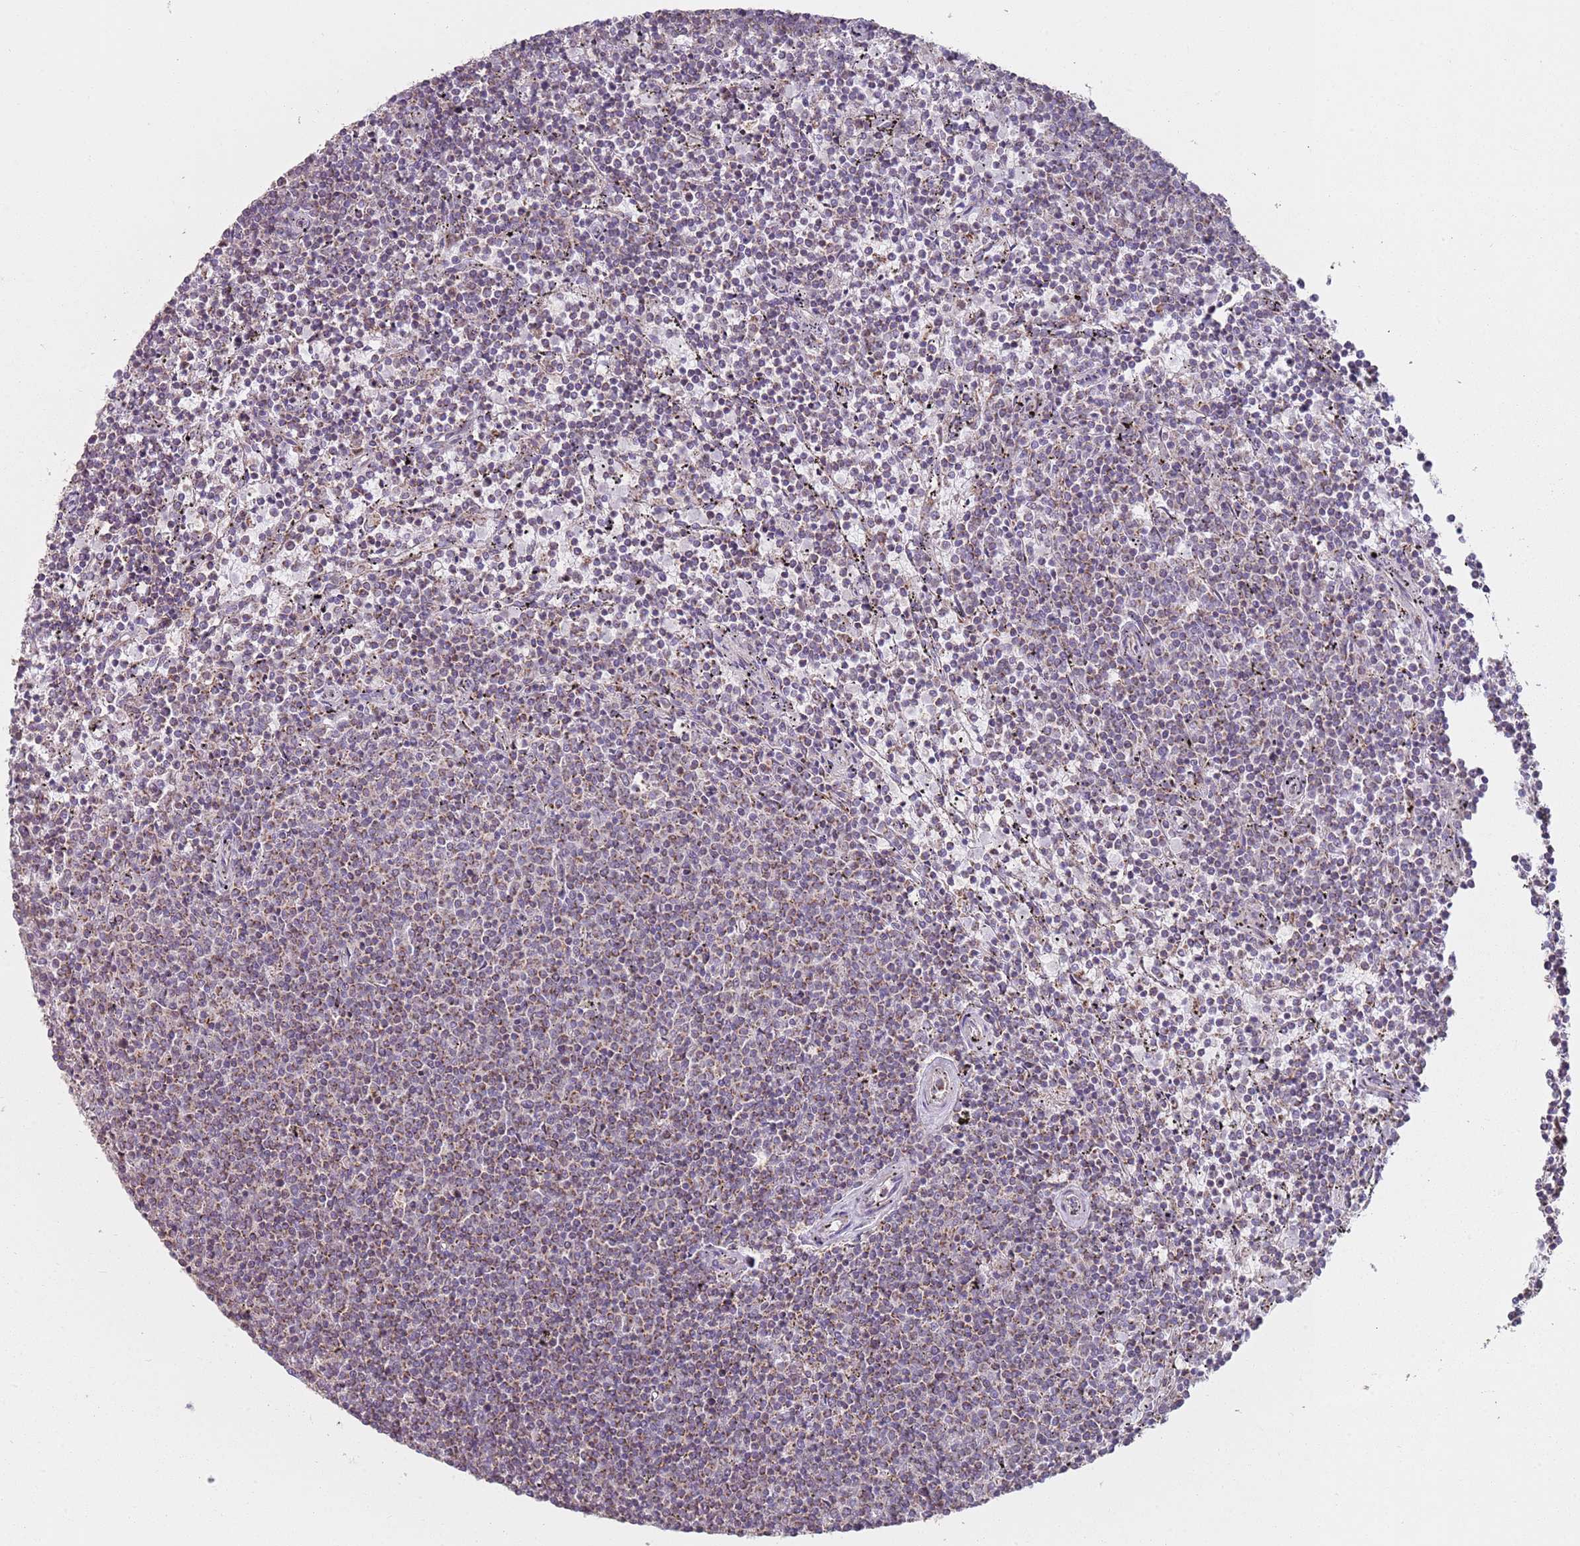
{"staining": {"intensity": "weak", "quantity": "25%-75%", "location": "cytoplasmic/membranous"}, "tissue": "lymphoma", "cell_type": "Tumor cells", "image_type": "cancer", "snomed": [{"axis": "morphology", "description": "Malignant lymphoma, non-Hodgkin's type, Low grade"}, {"axis": "topography", "description": "Spleen"}], "caption": "DAB immunohistochemical staining of human lymphoma demonstrates weak cytoplasmic/membranous protein positivity in approximately 25%-75% of tumor cells.", "gene": "GAS8", "patient": {"sex": "female", "age": 50}}